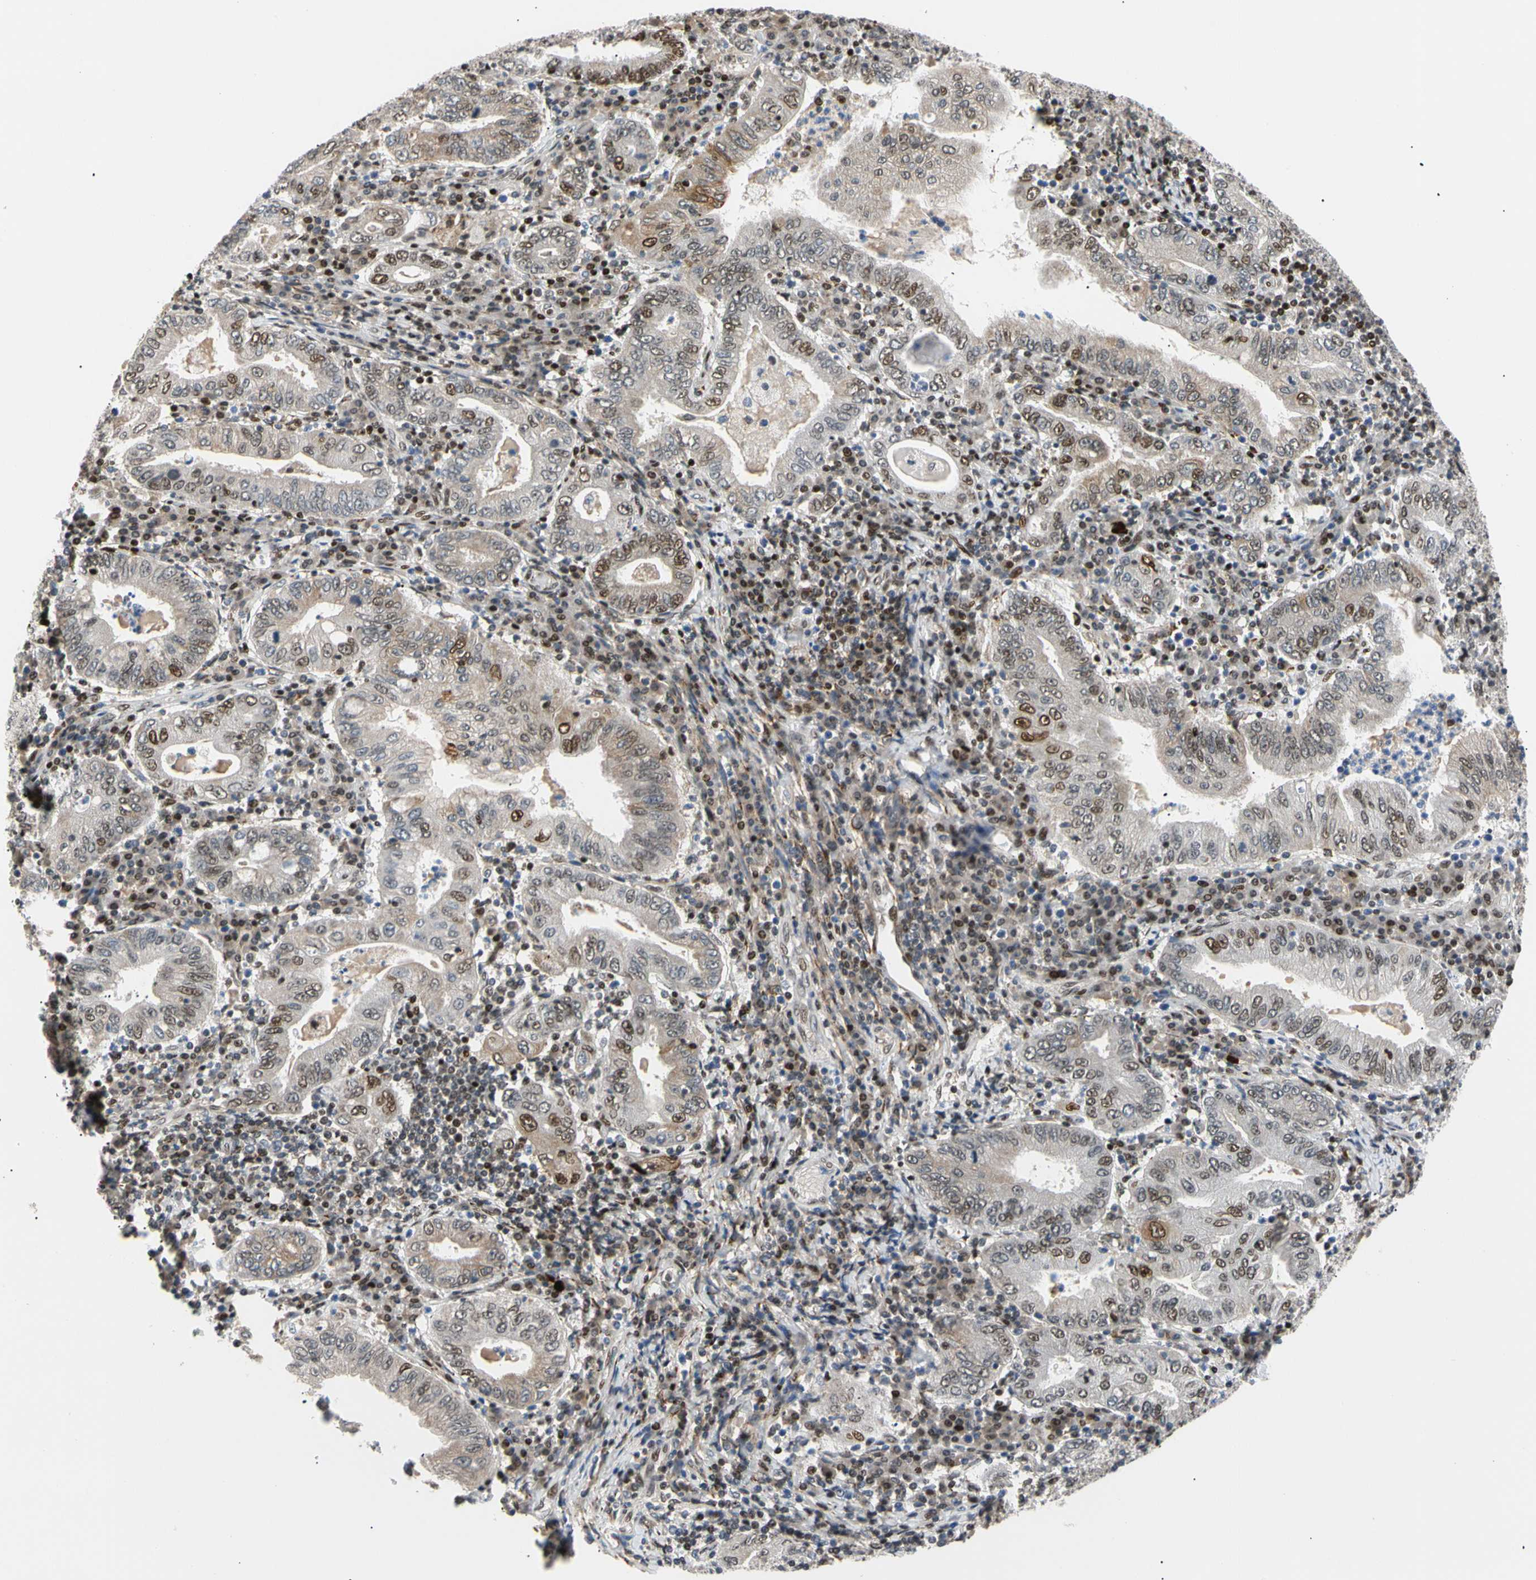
{"staining": {"intensity": "moderate", "quantity": "25%-75%", "location": "nuclear"}, "tissue": "stomach cancer", "cell_type": "Tumor cells", "image_type": "cancer", "snomed": [{"axis": "morphology", "description": "Normal tissue, NOS"}, {"axis": "morphology", "description": "Adenocarcinoma, NOS"}, {"axis": "topography", "description": "Esophagus"}, {"axis": "topography", "description": "Stomach, upper"}, {"axis": "topography", "description": "Peripheral nerve tissue"}], "caption": "Stomach cancer (adenocarcinoma) tissue reveals moderate nuclear staining in about 25%-75% of tumor cells, visualized by immunohistochemistry.", "gene": "E2F1", "patient": {"sex": "male", "age": 62}}